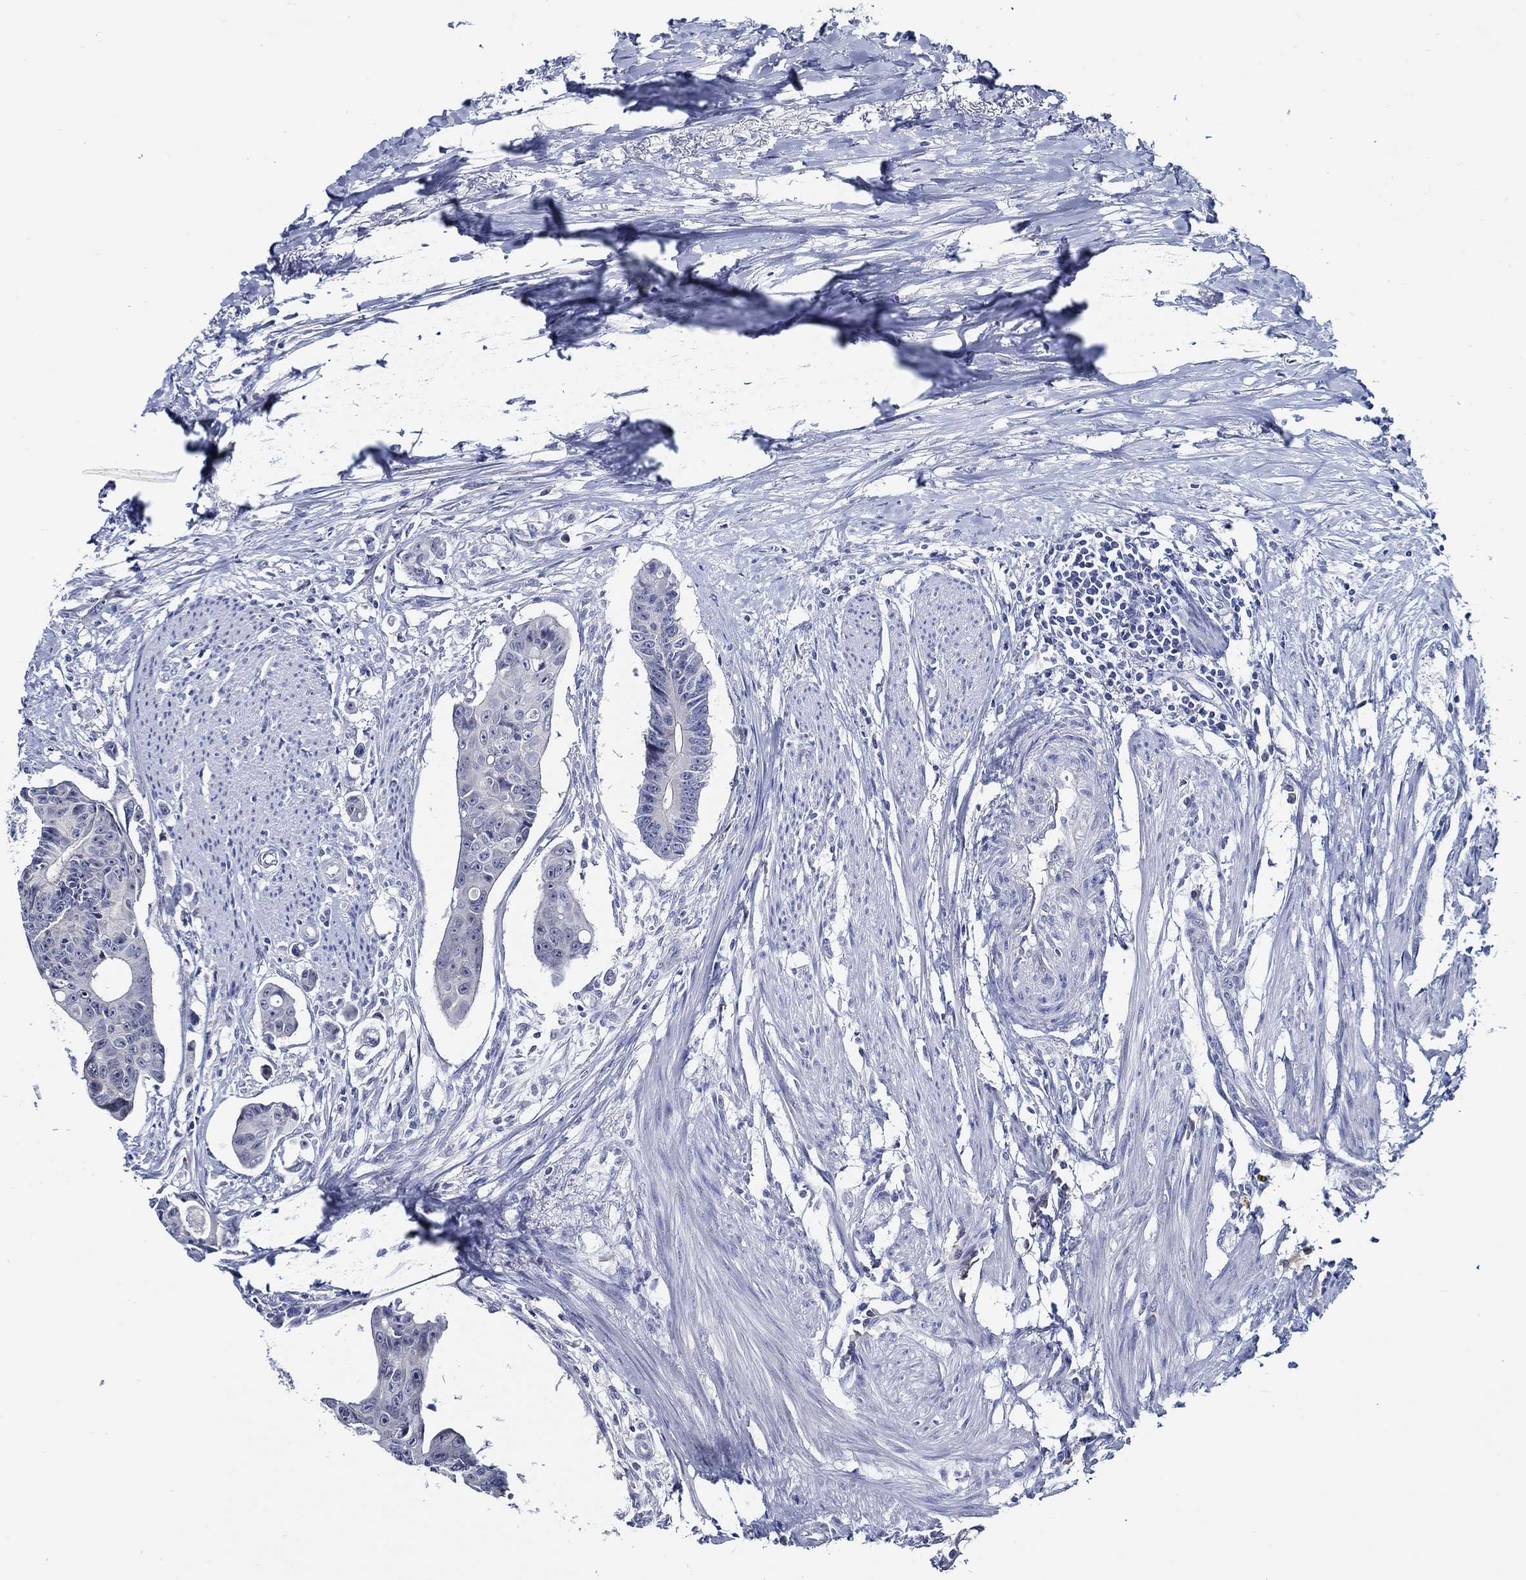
{"staining": {"intensity": "negative", "quantity": "none", "location": "none"}, "tissue": "colorectal cancer", "cell_type": "Tumor cells", "image_type": "cancer", "snomed": [{"axis": "morphology", "description": "Adenocarcinoma, NOS"}, {"axis": "topography", "description": "Colon"}], "caption": "Colorectal cancer (adenocarcinoma) stained for a protein using immunohistochemistry (IHC) displays no positivity tumor cells.", "gene": "C8orf48", "patient": {"sex": "male", "age": 70}}